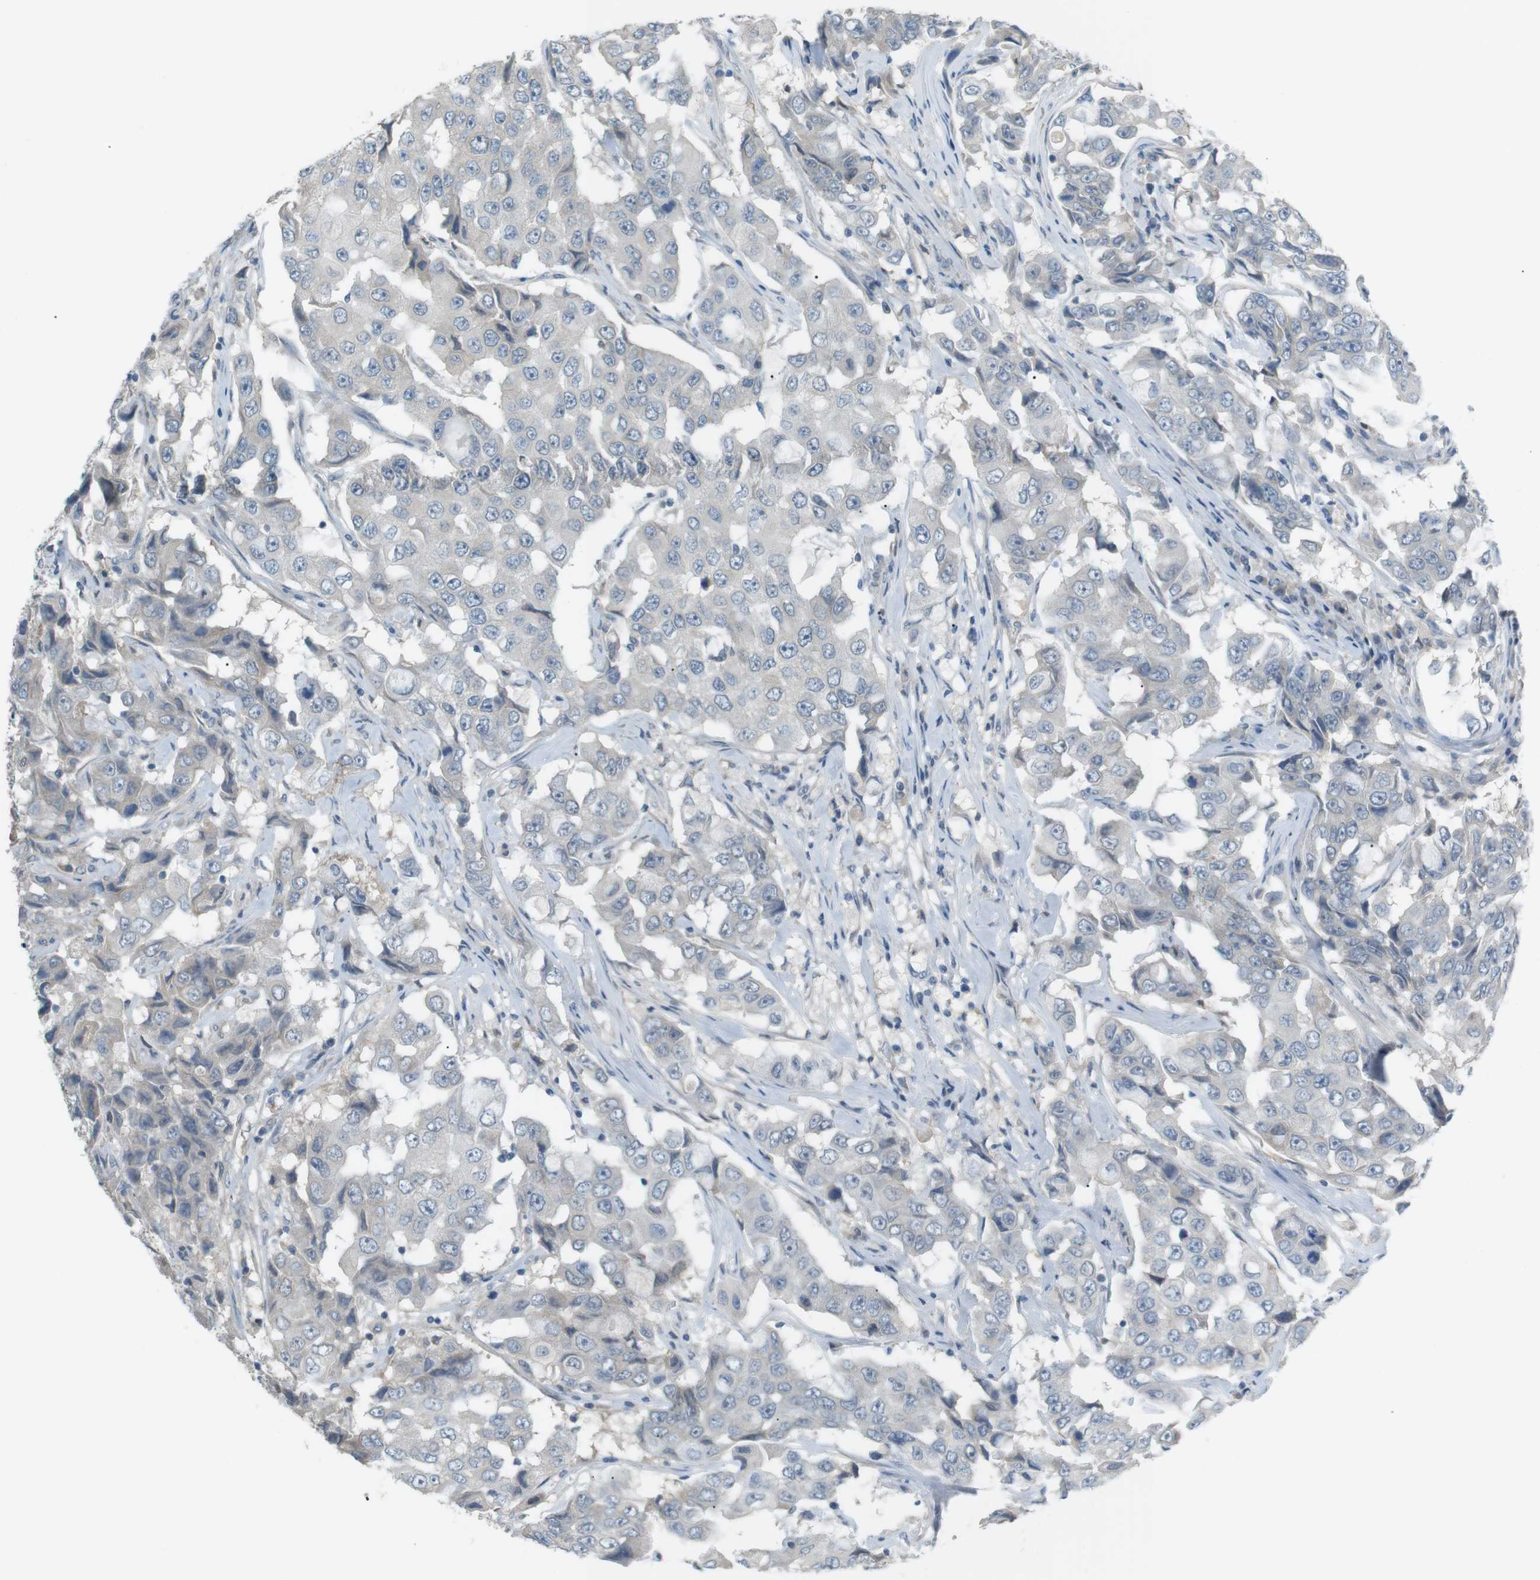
{"staining": {"intensity": "negative", "quantity": "none", "location": "none"}, "tissue": "breast cancer", "cell_type": "Tumor cells", "image_type": "cancer", "snomed": [{"axis": "morphology", "description": "Duct carcinoma"}, {"axis": "topography", "description": "Breast"}], "caption": "An immunohistochemistry (IHC) photomicrograph of breast cancer (invasive ductal carcinoma) is shown. There is no staining in tumor cells of breast cancer (invasive ductal carcinoma).", "gene": "RTN3", "patient": {"sex": "female", "age": 27}}